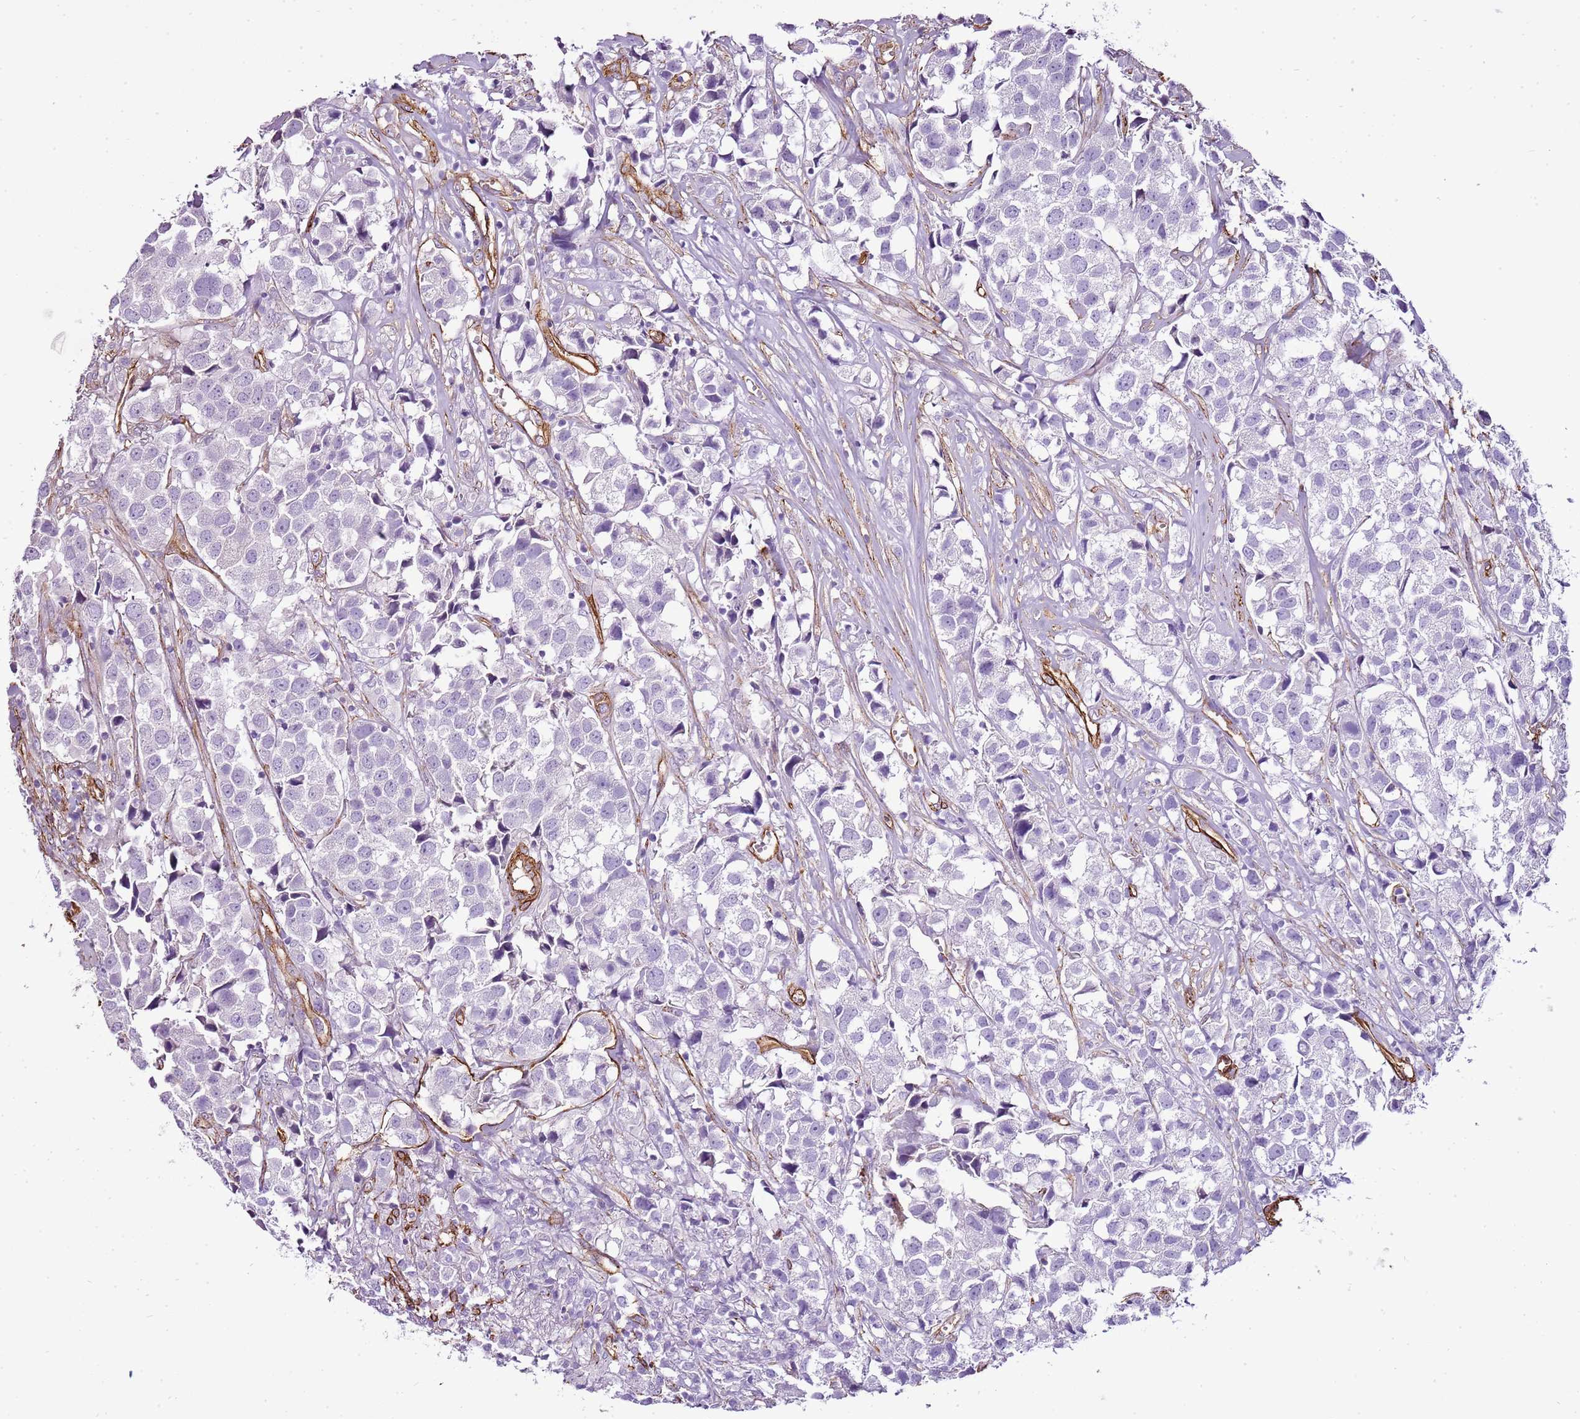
{"staining": {"intensity": "negative", "quantity": "none", "location": "none"}, "tissue": "urothelial cancer", "cell_type": "Tumor cells", "image_type": "cancer", "snomed": [{"axis": "morphology", "description": "Urothelial carcinoma, High grade"}, {"axis": "topography", "description": "Urinary bladder"}], "caption": "There is no significant staining in tumor cells of urothelial cancer.", "gene": "CTDSPL", "patient": {"sex": "female", "age": 75}}